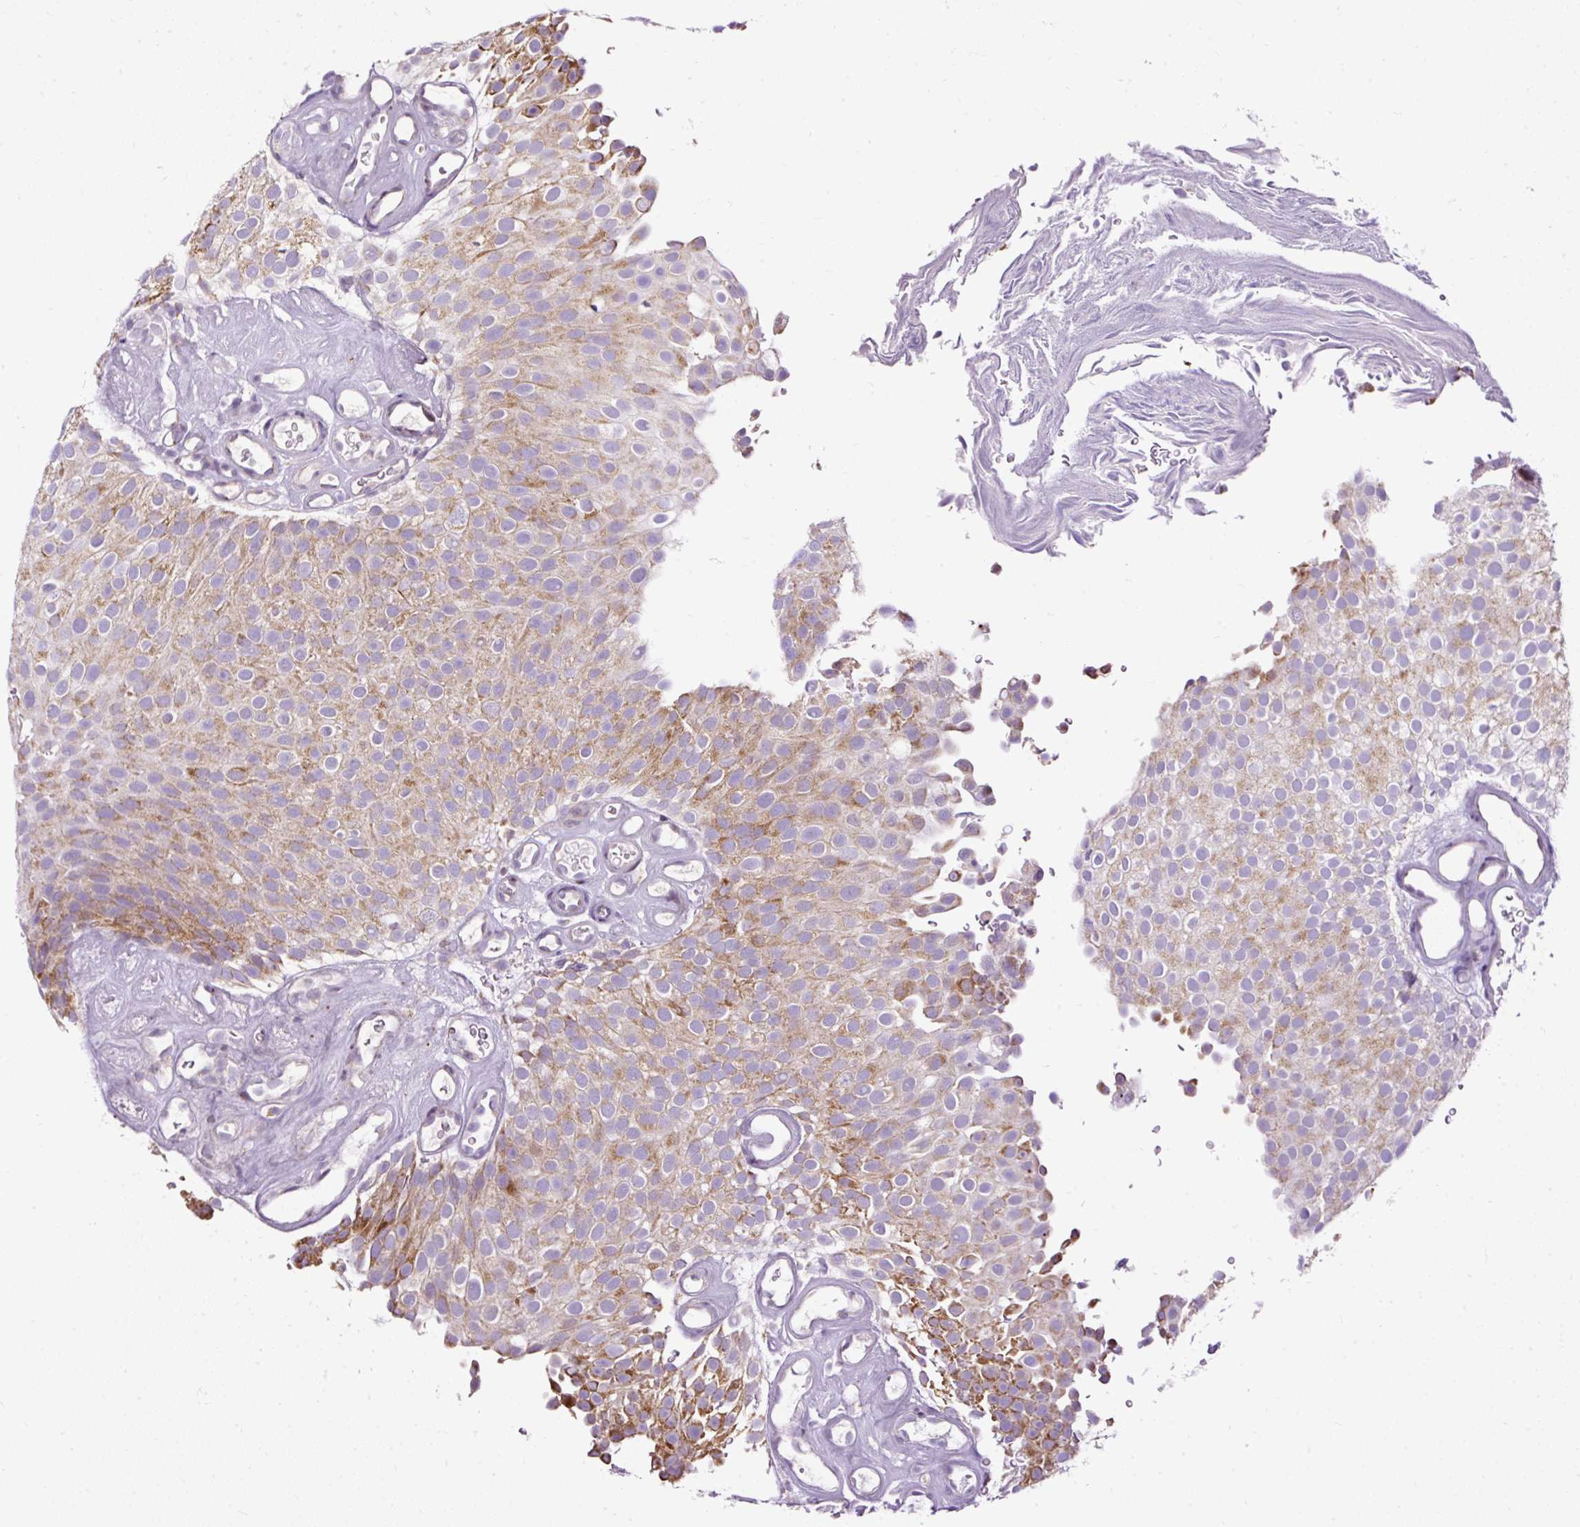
{"staining": {"intensity": "moderate", "quantity": ">75%", "location": "cytoplasmic/membranous"}, "tissue": "urothelial cancer", "cell_type": "Tumor cells", "image_type": "cancer", "snomed": [{"axis": "morphology", "description": "Urothelial carcinoma, Low grade"}, {"axis": "topography", "description": "Urinary bladder"}], "caption": "Immunohistochemistry (IHC) staining of urothelial carcinoma (low-grade), which demonstrates medium levels of moderate cytoplasmic/membranous staining in about >75% of tumor cells indicating moderate cytoplasmic/membranous protein positivity. The staining was performed using DAB (brown) for protein detection and nuclei were counterstained in hematoxylin (blue).", "gene": "FMC1", "patient": {"sex": "male", "age": 78}}